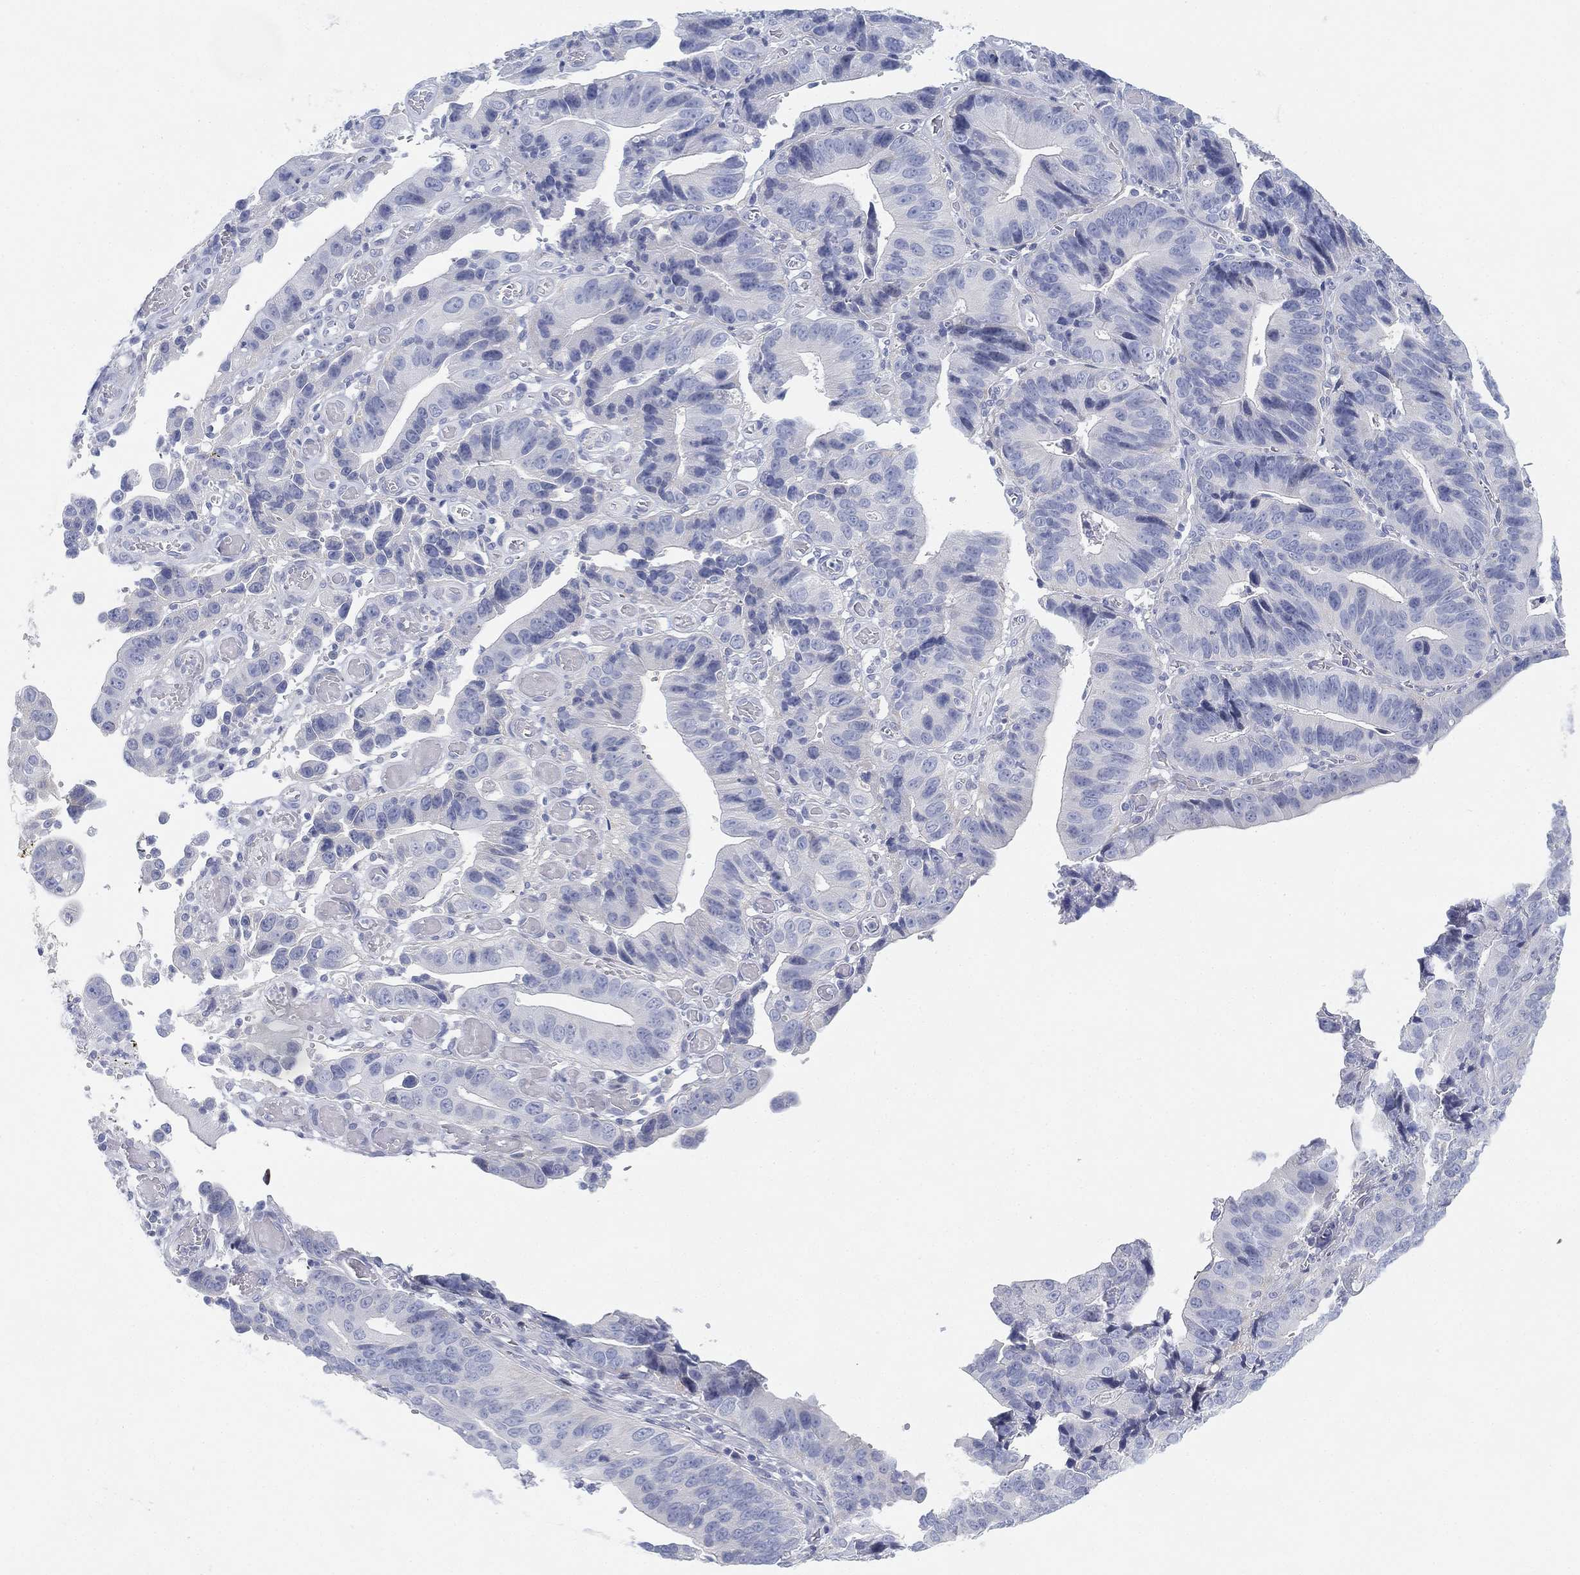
{"staining": {"intensity": "negative", "quantity": "none", "location": "none"}, "tissue": "stomach cancer", "cell_type": "Tumor cells", "image_type": "cancer", "snomed": [{"axis": "morphology", "description": "Adenocarcinoma, NOS"}, {"axis": "topography", "description": "Stomach"}], "caption": "There is no significant expression in tumor cells of stomach adenocarcinoma.", "gene": "GCNA", "patient": {"sex": "male", "age": 84}}